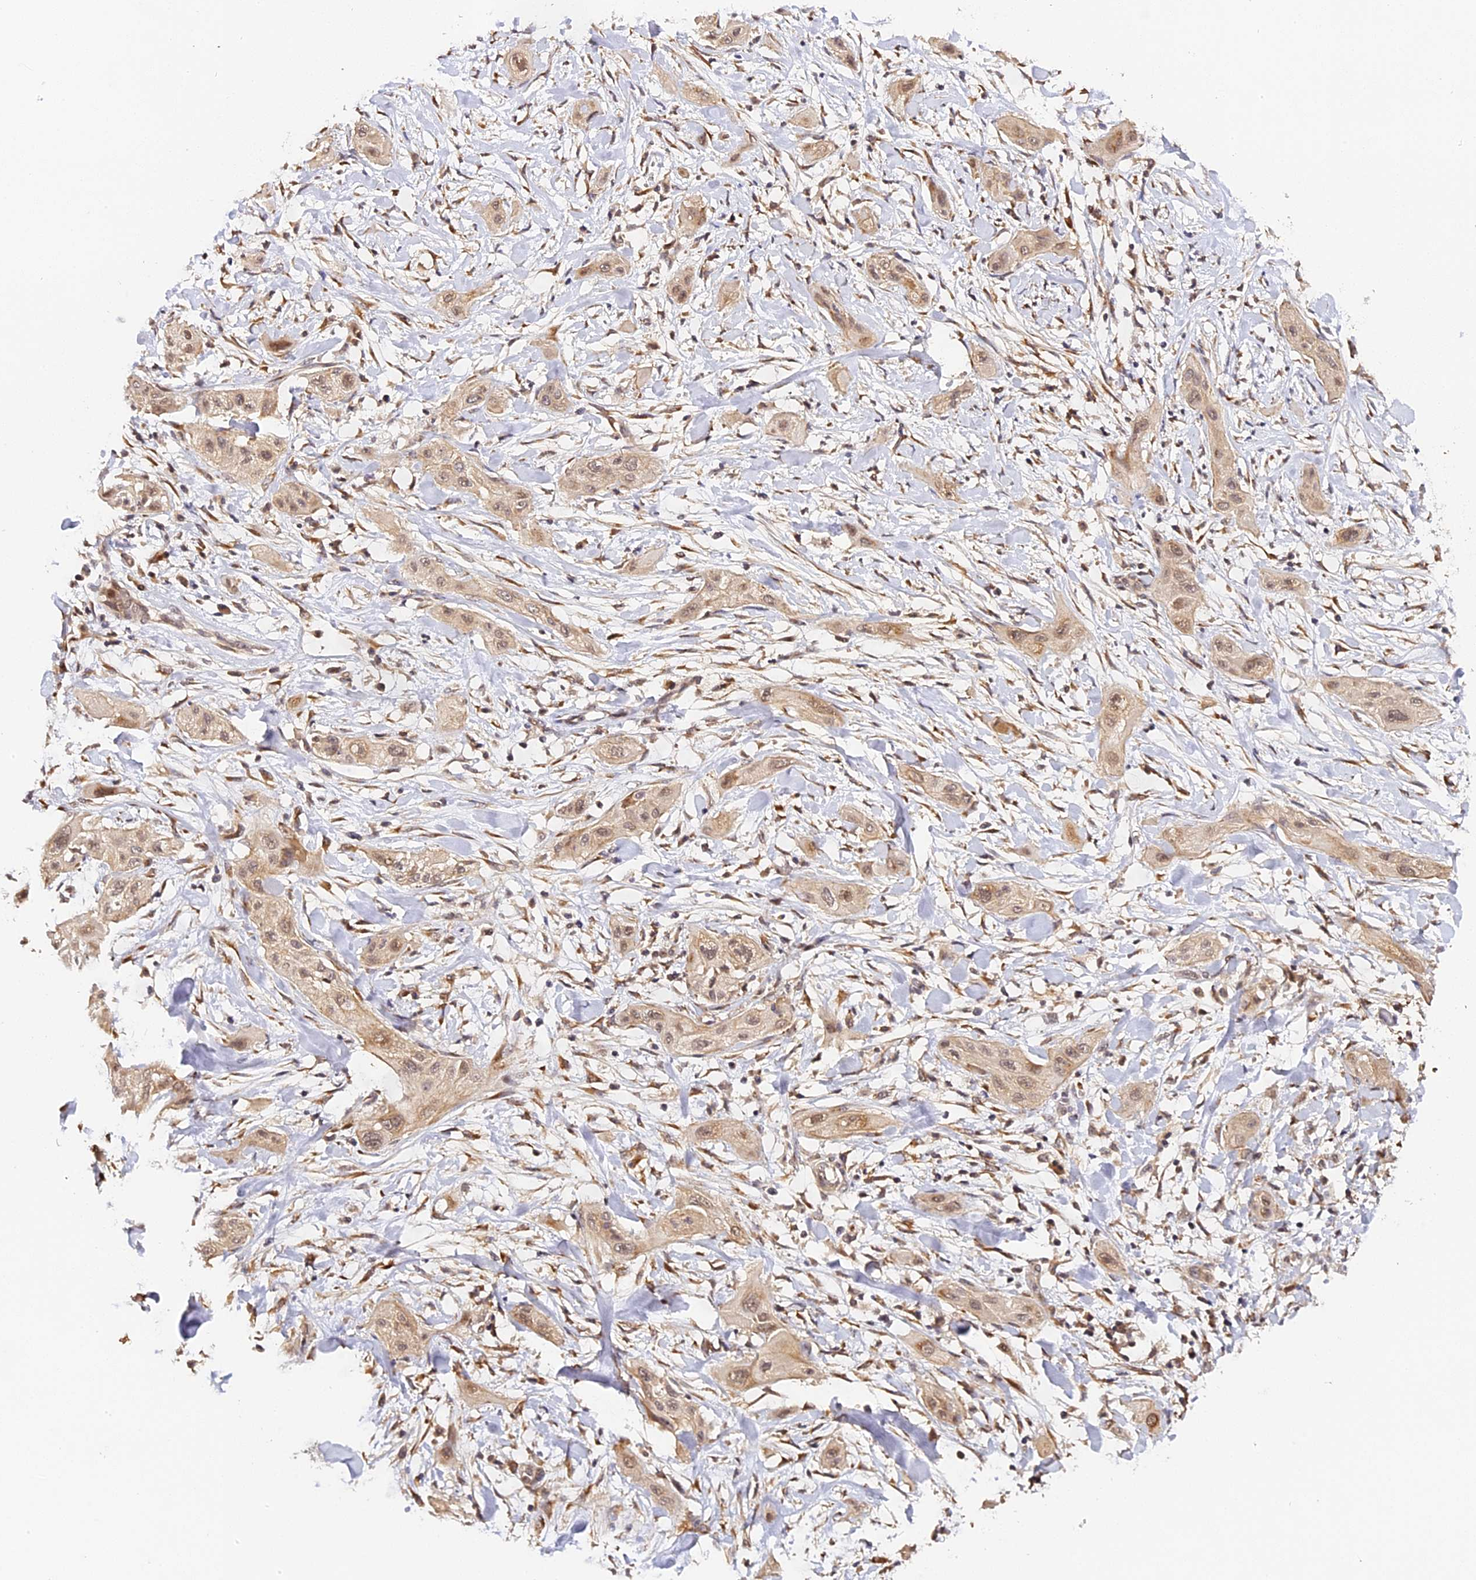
{"staining": {"intensity": "weak", "quantity": "25%-75%", "location": "cytoplasmic/membranous"}, "tissue": "lung cancer", "cell_type": "Tumor cells", "image_type": "cancer", "snomed": [{"axis": "morphology", "description": "Squamous cell carcinoma, NOS"}, {"axis": "topography", "description": "Lung"}], "caption": "Immunohistochemical staining of human lung cancer exhibits weak cytoplasmic/membranous protein expression in about 25%-75% of tumor cells.", "gene": "IMPACT", "patient": {"sex": "female", "age": 47}}